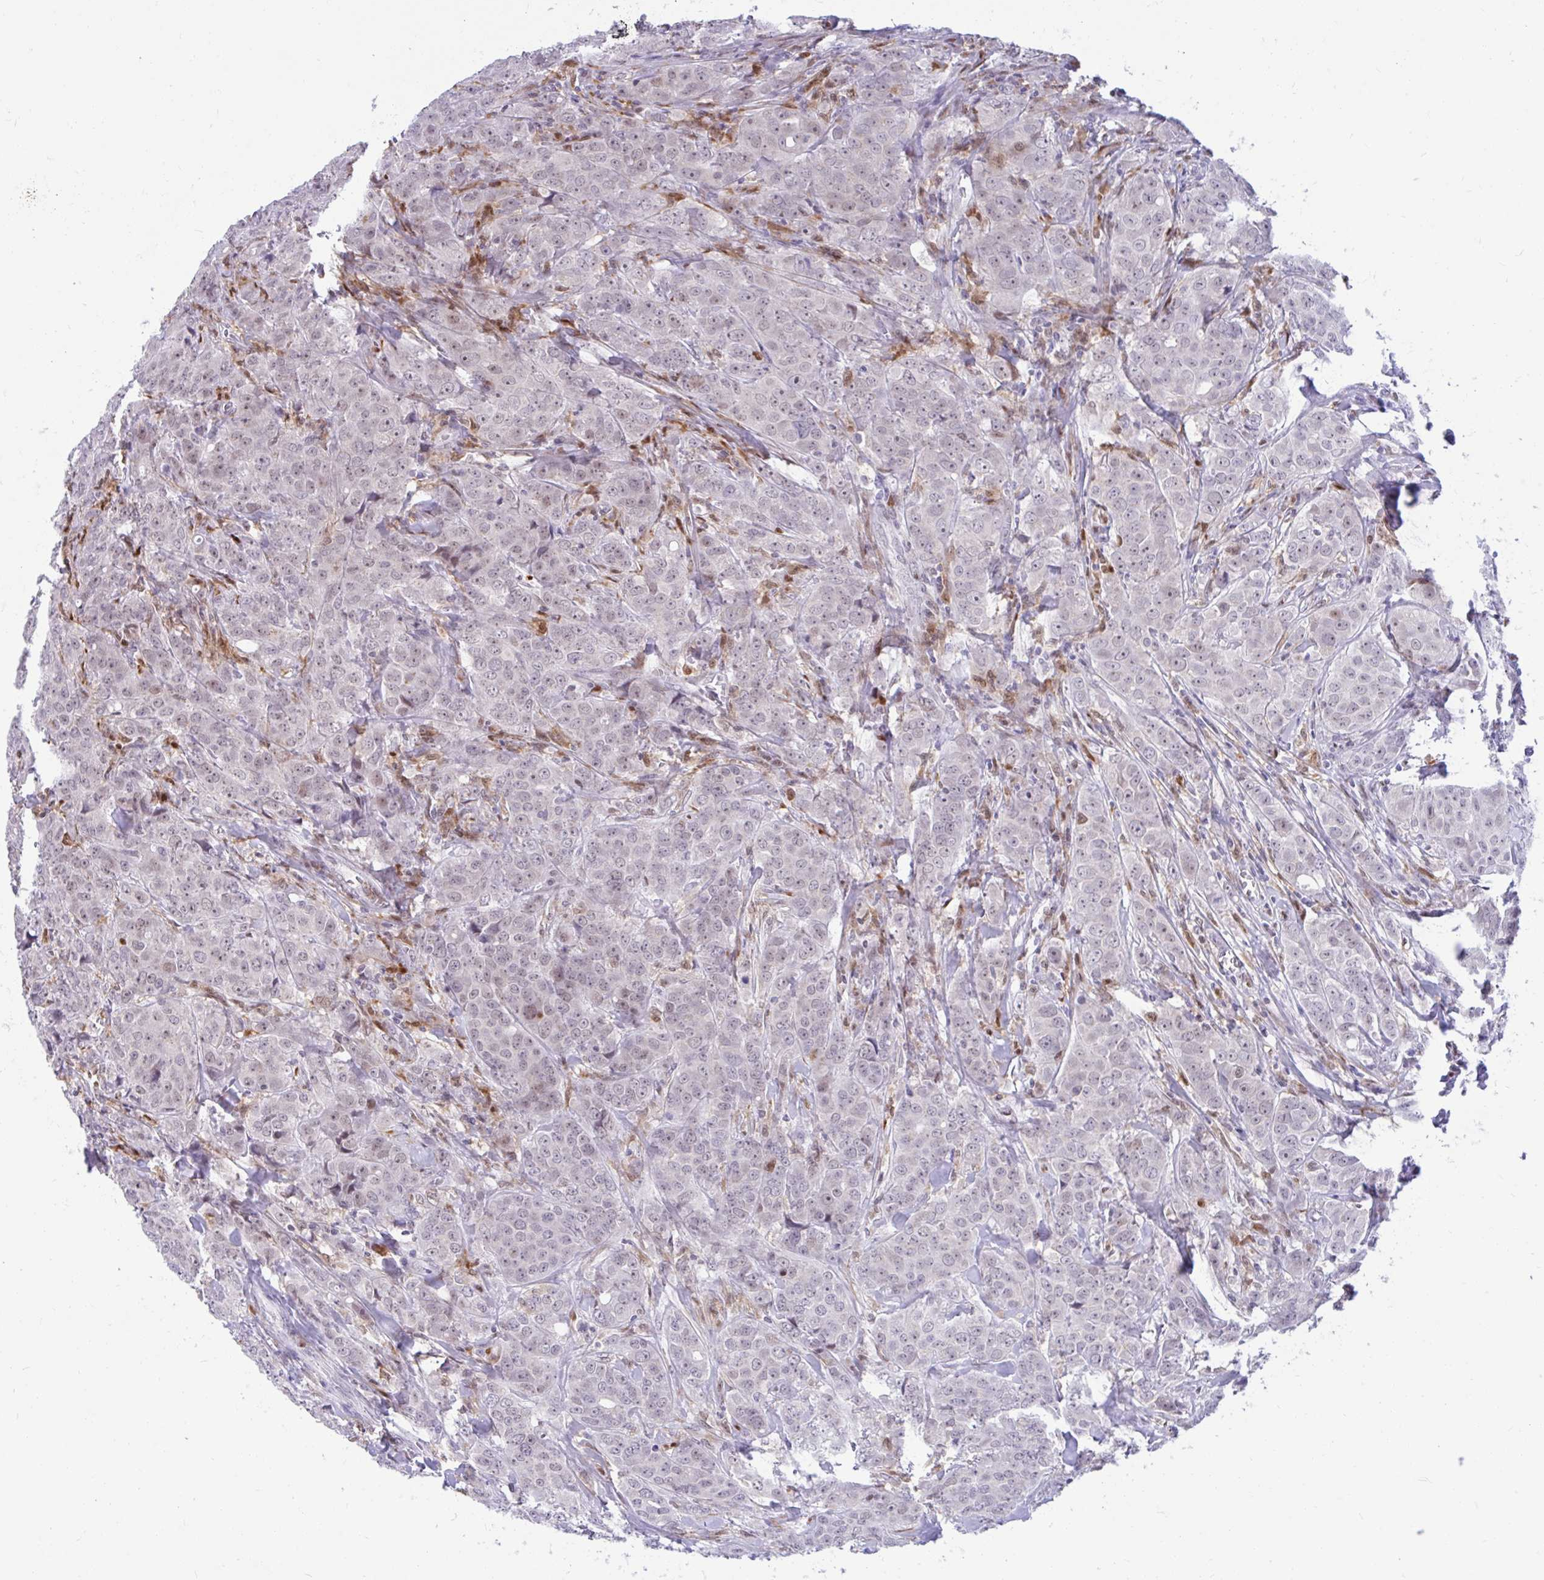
{"staining": {"intensity": "weak", "quantity": "25%-75%", "location": "nuclear"}, "tissue": "breast cancer", "cell_type": "Tumor cells", "image_type": "cancer", "snomed": [{"axis": "morphology", "description": "Duct carcinoma"}, {"axis": "topography", "description": "Breast"}], "caption": "Protein staining by immunohistochemistry displays weak nuclear expression in about 25%-75% of tumor cells in breast cancer (infiltrating ductal carcinoma). Using DAB (3,3'-diaminobenzidine) (brown) and hematoxylin (blue) stains, captured at high magnification using brightfield microscopy.", "gene": "GLB1L2", "patient": {"sex": "female", "age": 43}}